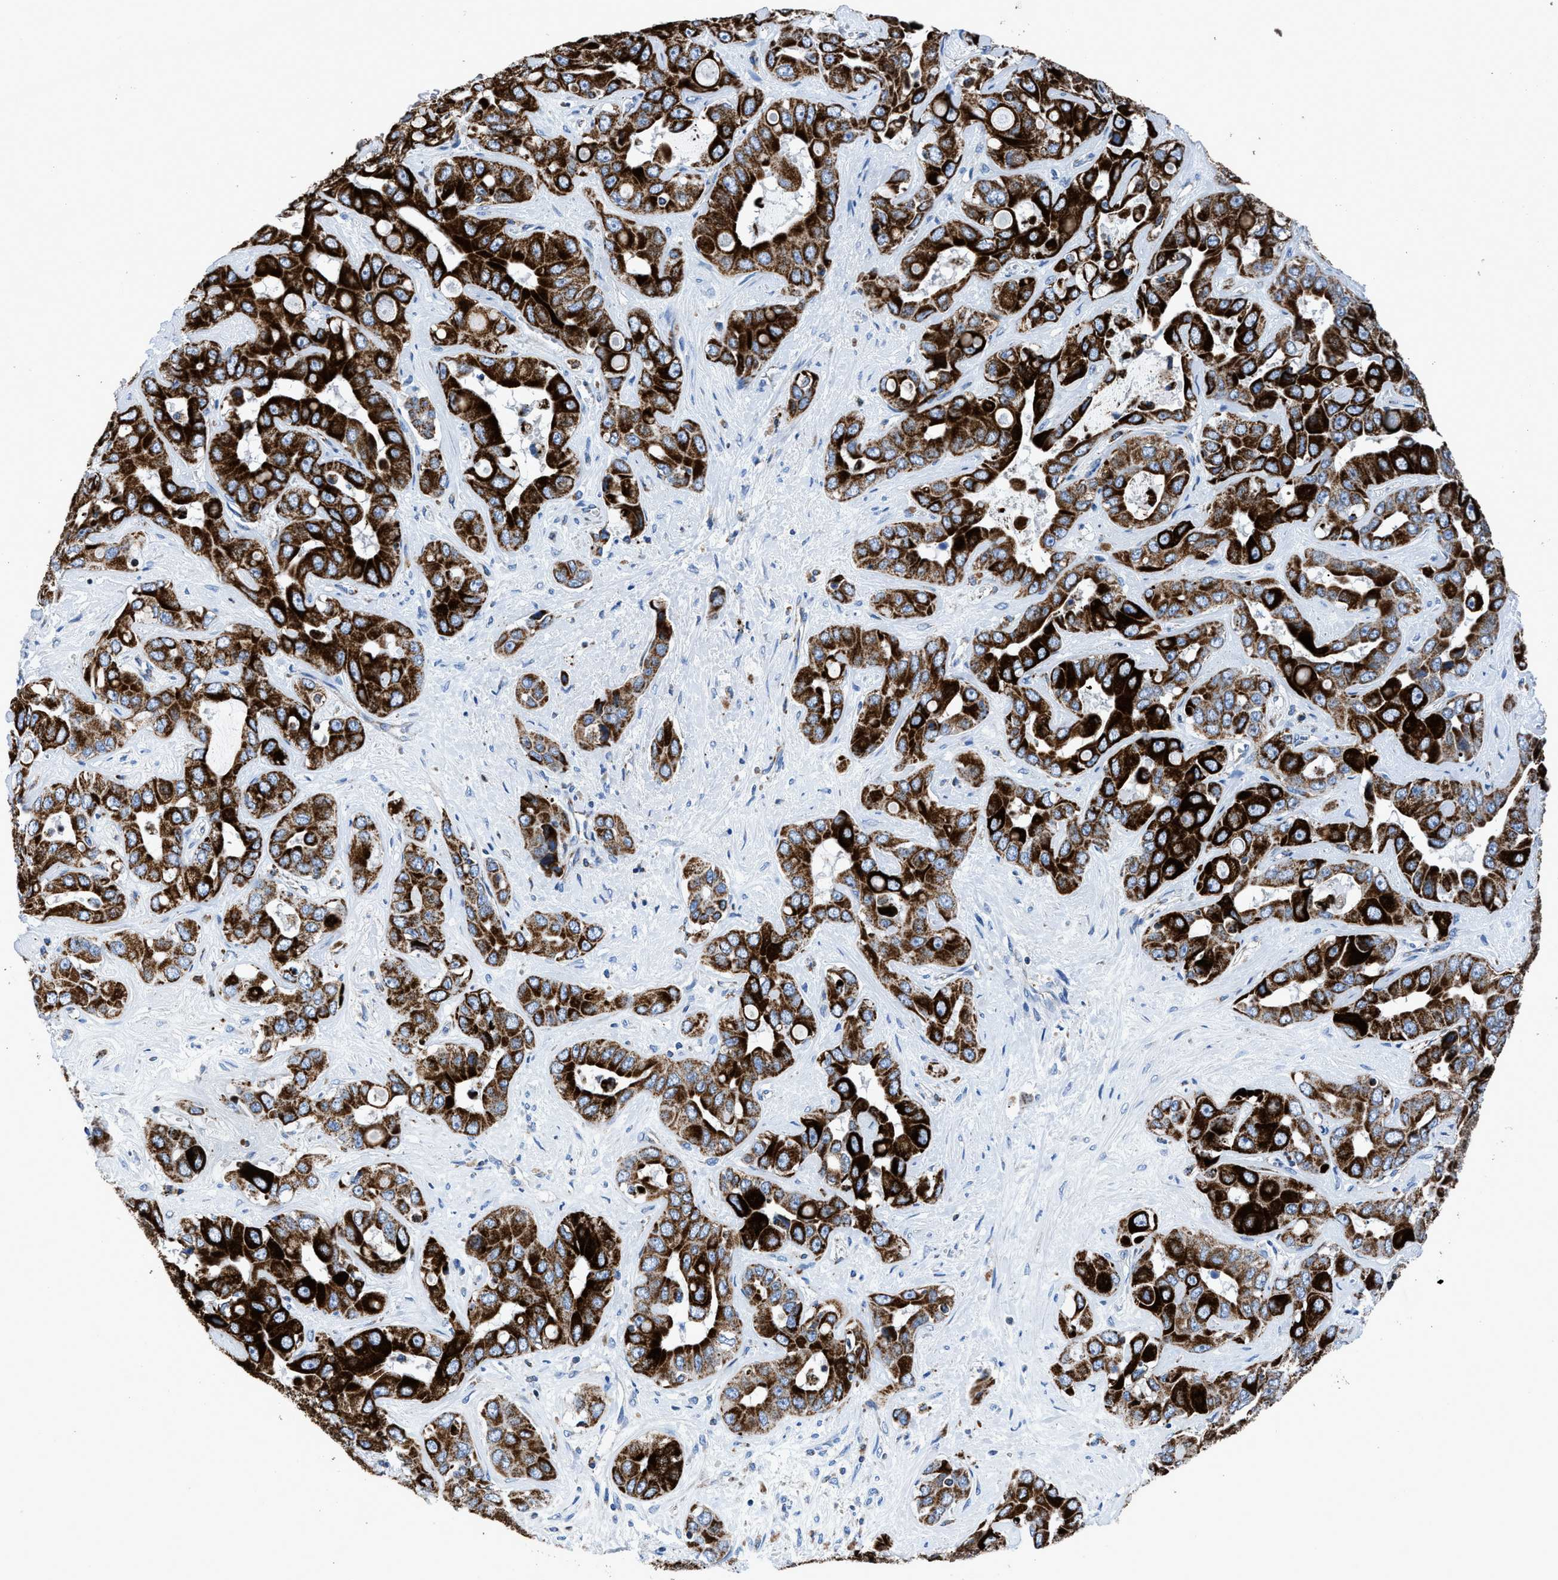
{"staining": {"intensity": "strong", "quantity": ">75%", "location": "cytoplasmic/membranous"}, "tissue": "liver cancer", "cell_type": "Tumor cells", "image_type": "cancer", "snomed": [{"axis": "morphology", "description": "Cholangiocarcinoma"}, {"axis": "topography", "description": "Liver"}], "caption": "Immunohistochemical staining of liver cancer (cholangiocarcinoma) reveals high levels of strong cytoplasmic/membranous expression in about >75% of tumor cells.", "gene": "ZDHHC3", "patient": {"sex": "female", "age": 52}}